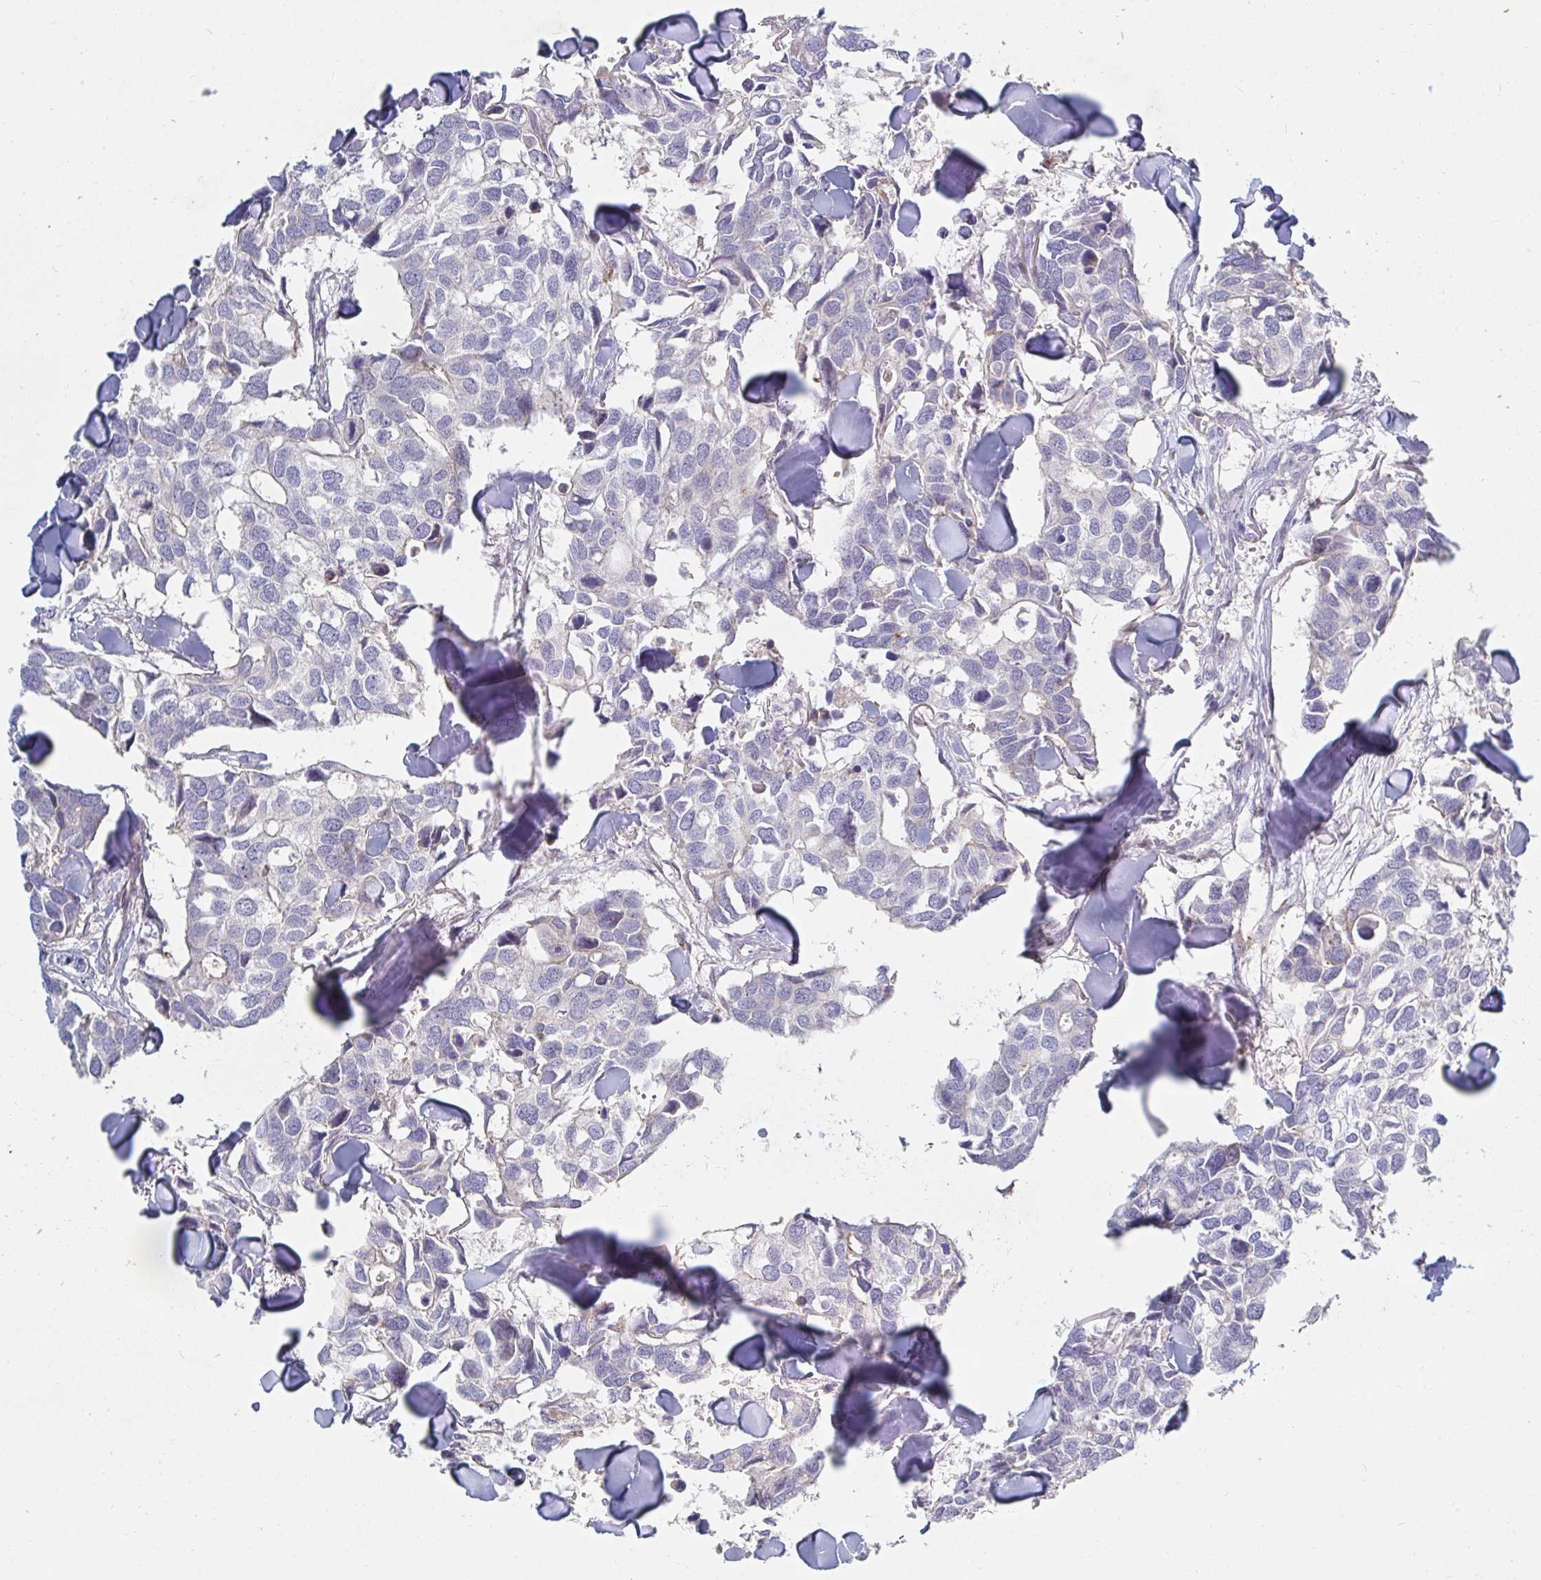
{"staining": {"intensity": "negative", "quantity": "none", "location": "none"}, "tissue": "breast cancer", "cell_type": "Tumor cells", "image_type": "cancer", "snomed": [{"axis": "morphology", "description": "Duct carcinoma"}, {"axis": "topography", "description": "Breast"}], "caption": "The micrograph shows no staining of tumor cells in breast cancer.", "gene": "SSH2", "patient": {"sex": "female", "age": 83}}